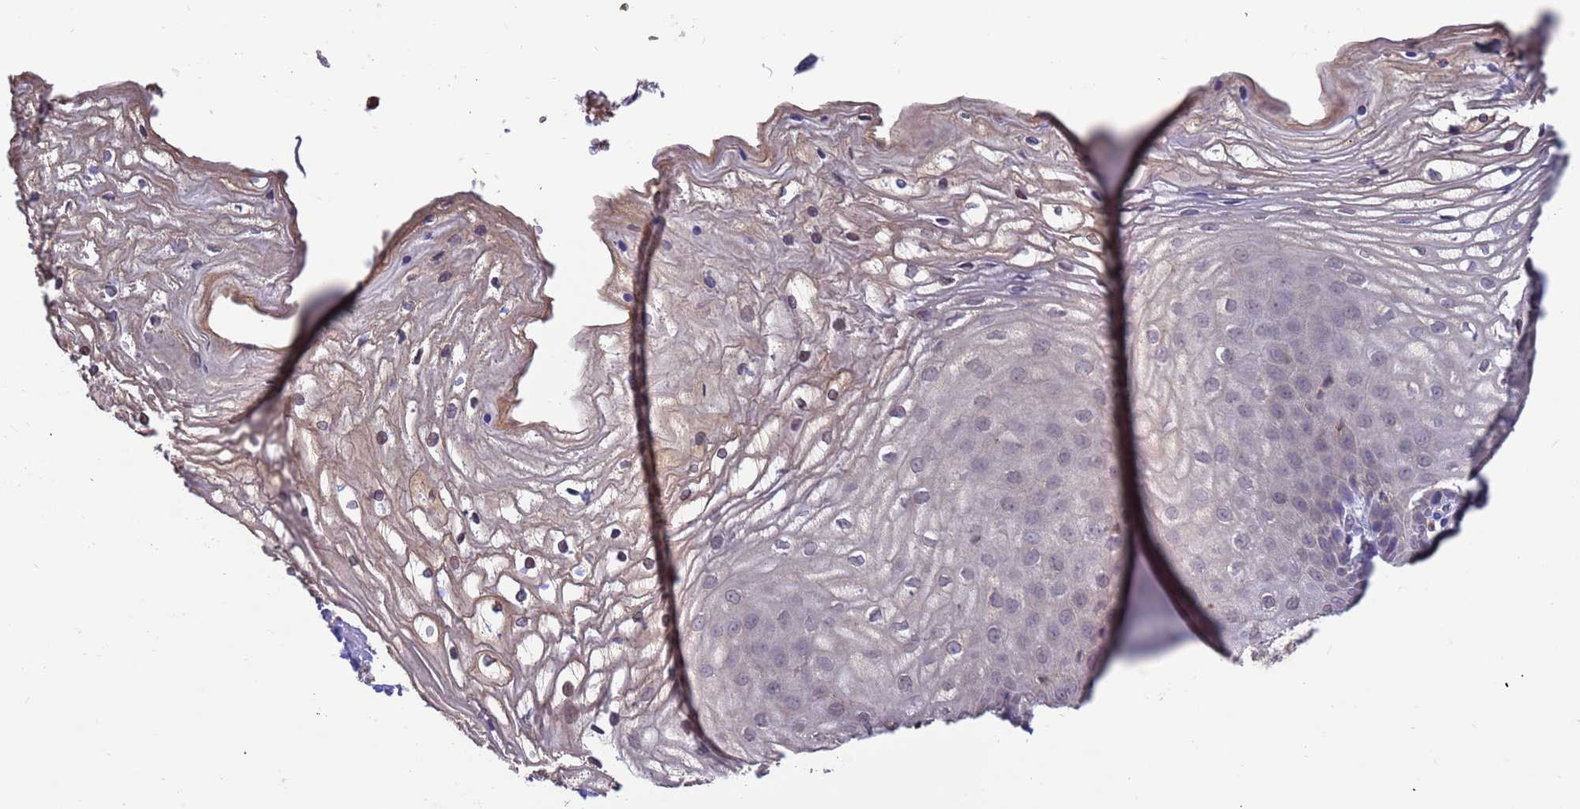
{"staining": {"intensity": "weak", "quantity": "<25%", "location": "cytoplasmic/membranous"}, "tissue": "vagina", "cell_type": "Squamous epithelial cells", "image_type": "normal", "snomed": [{"axis": "morphology", "description": "Normal tissue, NOS"}, {"axis": "topography", "description": "Vagina"}, {"axis": "topography", "description": "Cervix"}], "caption": "This is an IHC histopathology image of unremarkable human vagina. There is no expression in squamous epithelial cells.", "gene": "AMPD3", "patient": {"sex": "female", "age": 40}}